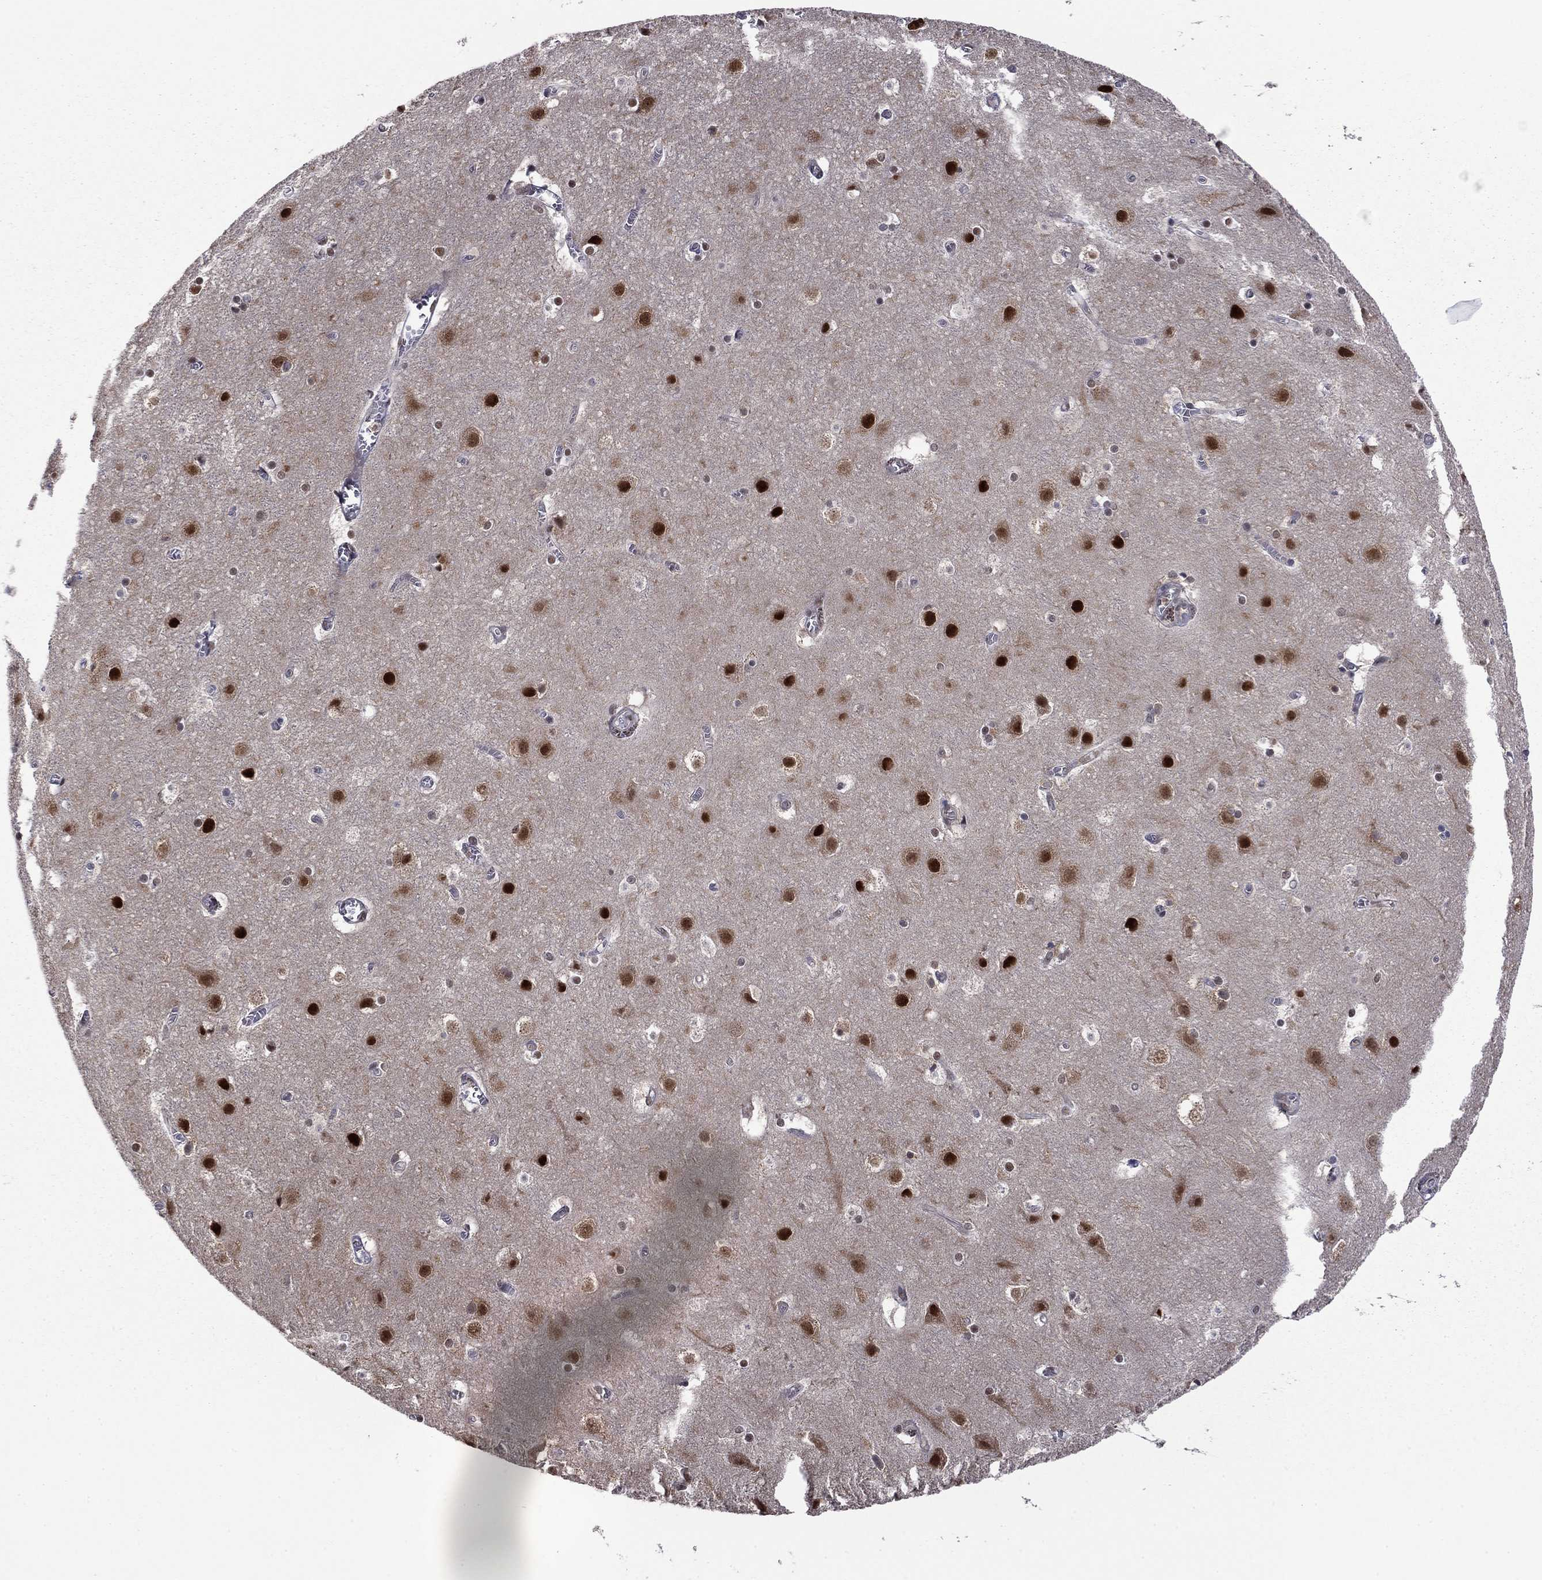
{"staining": {"intensity": "negative", "quantity": "none", "location": "none"}, "tissue": "cerebral cortex", "cell_type": "Endothelial cells", "image_type": "normal", "snomed": [{"axis": "morphology", "description": "Normal tissue, NOS"}, {"axis": "topography", "description": "Cerebral cortex"}], "caption": "This is an IHC image of benign human cerebral cortex. There is no positivity in endothelial cells.", "gene": "PSMD2", "patient": {"sex": "male", "age": 59}}